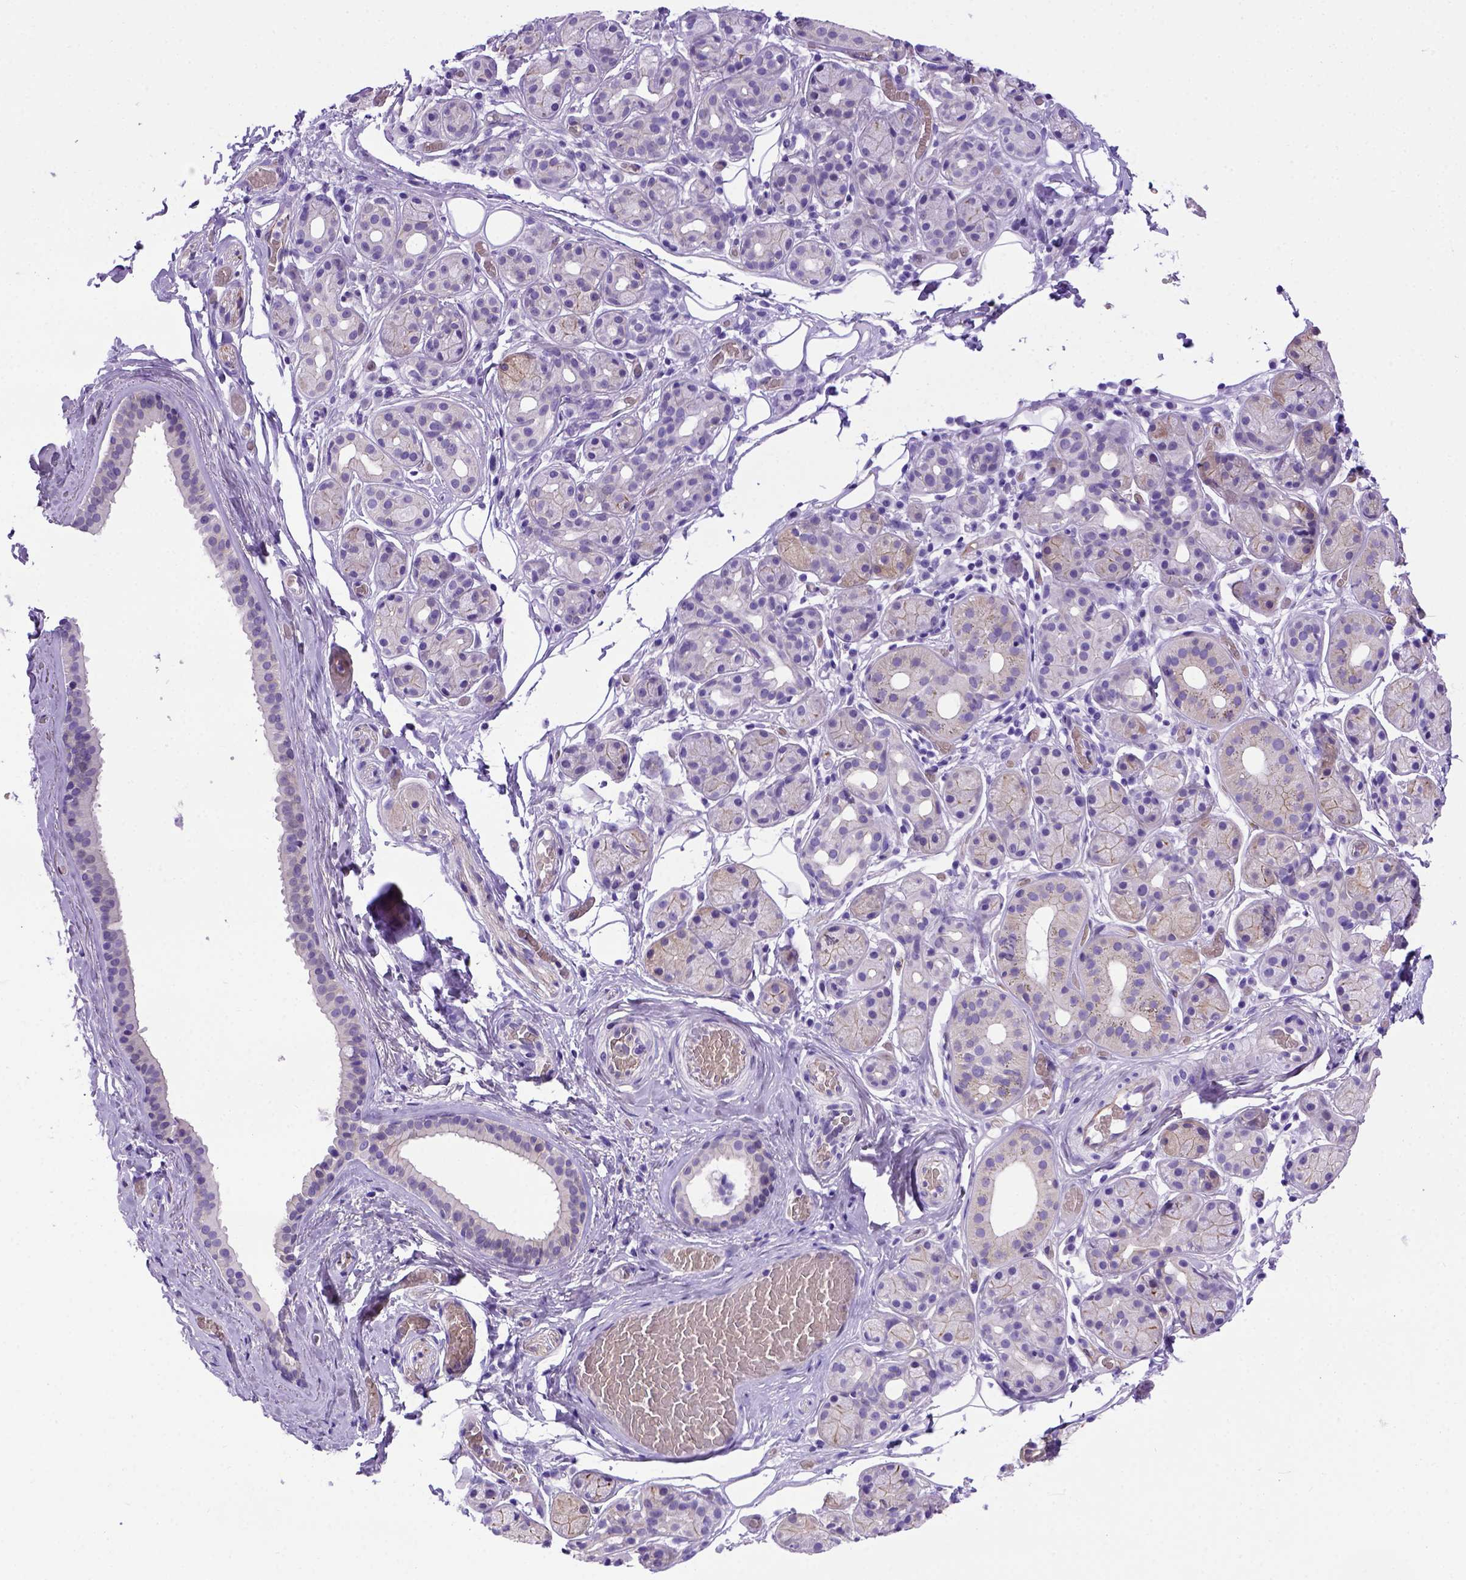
{"staining": {"intensity": "weak", "quantity": "<25%", "location": "cytoplasmic/membranous"}, "tissue": "salivary gland", "cell_type": "Glandular cells", "image_type": "normal", "snomed": [{"axis": "morphology", "description": "Normal tissue, NOS"}, {"axis": "topography", "description": "Salivary gland"}, {"axis": "topography", "description": "Peripheral nerve tissue"}], "caption": "Glandular cells show no significant protein positivity in normal salivary gland.", "gene": "ADAM12", "patient": {"sex": "male", "age": 71}}